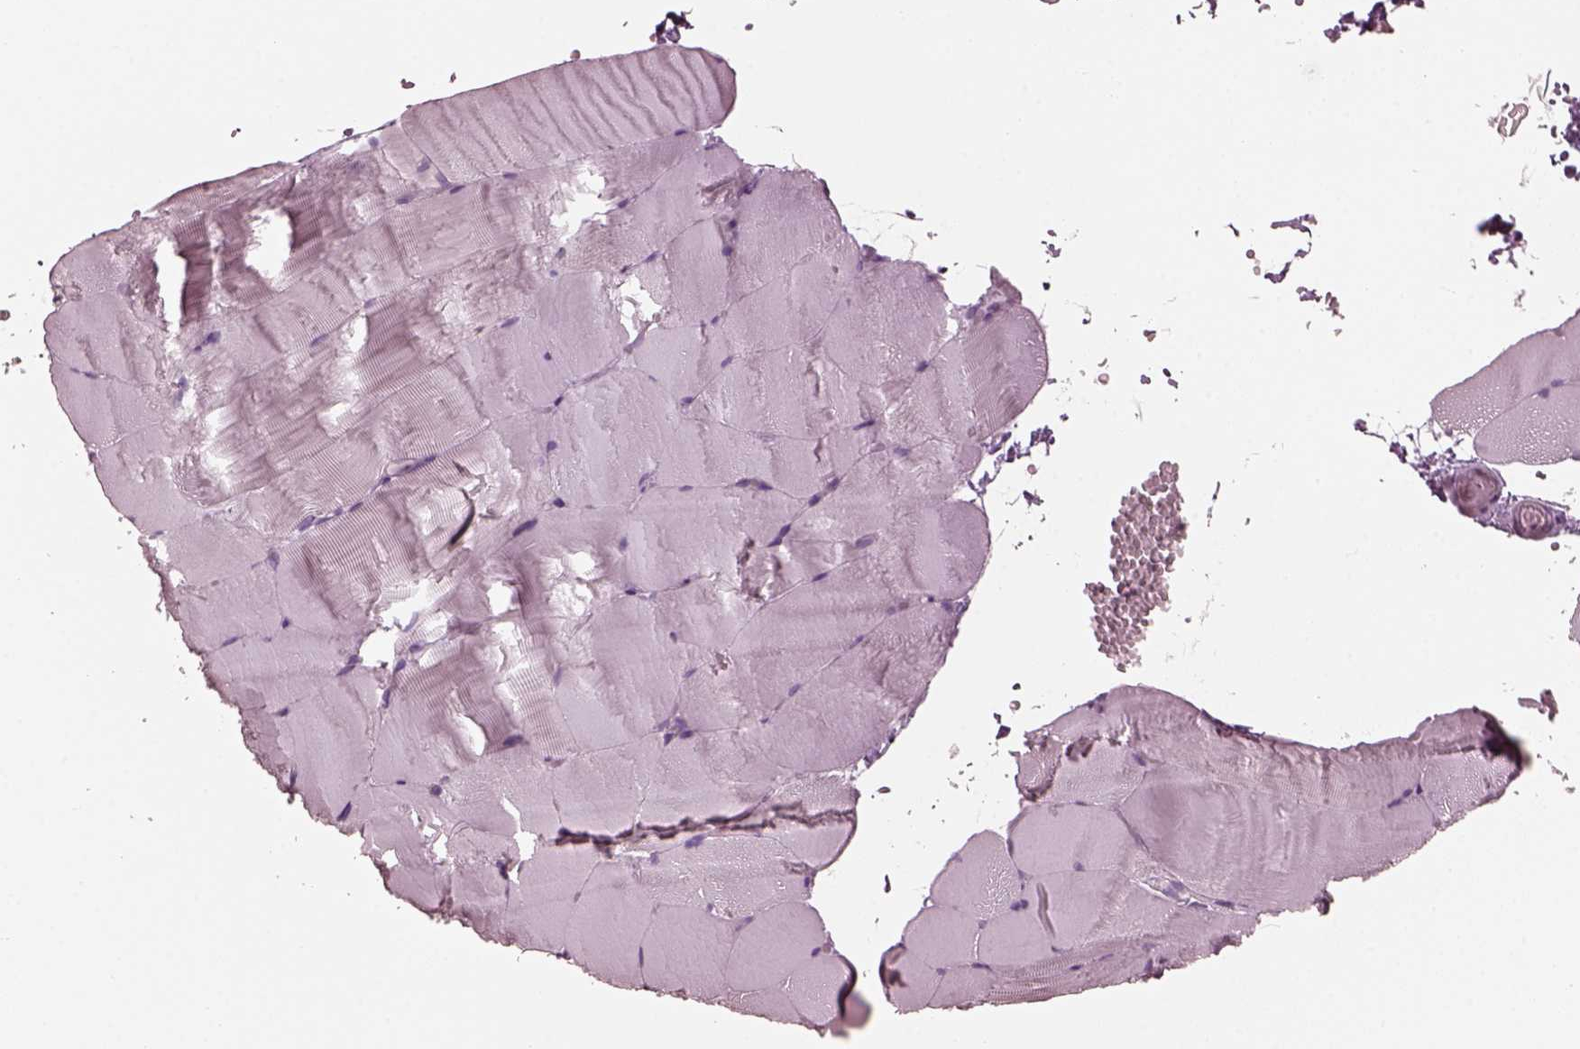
{"staining": {"intensity": "negative", "quantity": "none", "location": "none"}, "tissue": "skeletal muscle", "cell_type": "Myocytes", "image_type": "normal", "snomed": [{"axis": "morphology", "description": "Normal tissue, NOS"}, {"axis": "topography", "description": "Skeletal muscle"}], "caption": "Image shows no protein staining in myocytes of benign skeletal muscle.", "gene": "TSKS", "patient": {"sex": "female", "age": 37}}